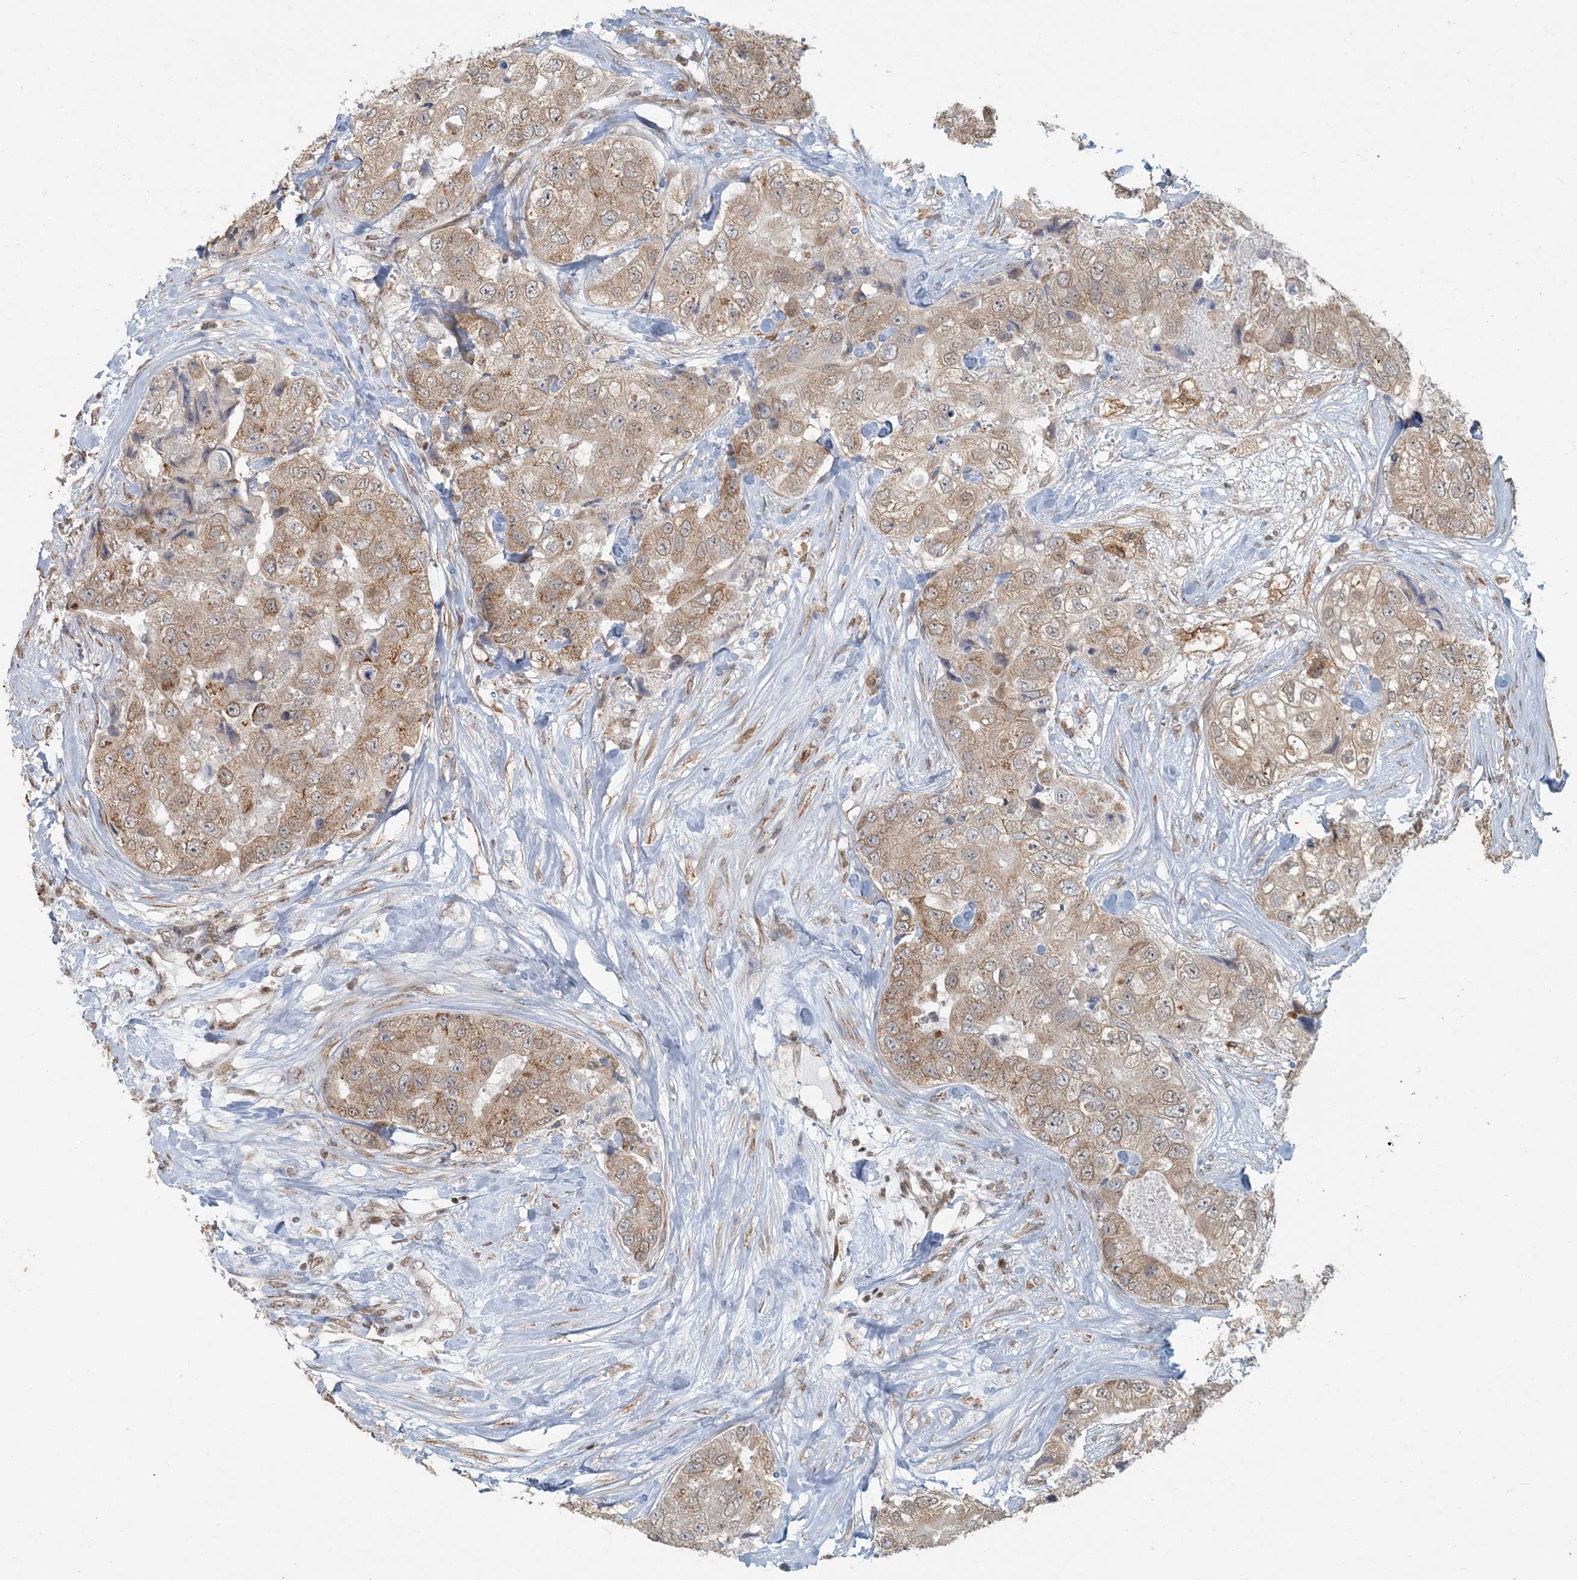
{"staining": {"intensity": "moderate", "quantity": ">75%", "location": "cytoplasmic/membranous,nuclear"}, "tissue": "breast cancer", "cell_type": "Tumor cells", "image_type": "cancer", "snomed": [{"axis": "morphology", "description": "Duct carcinoma"}, {"axis": "topography", "description": "Breast"}], "caption": "Human breast intraductal carcinoma stained for a protein (brown) shows moderate cytoplasmic/membranous and nuclear positive positivity in approximately >75% of tumor cells.", "gene": "AK9", "patient": {"sex": "female", "age": 62}}